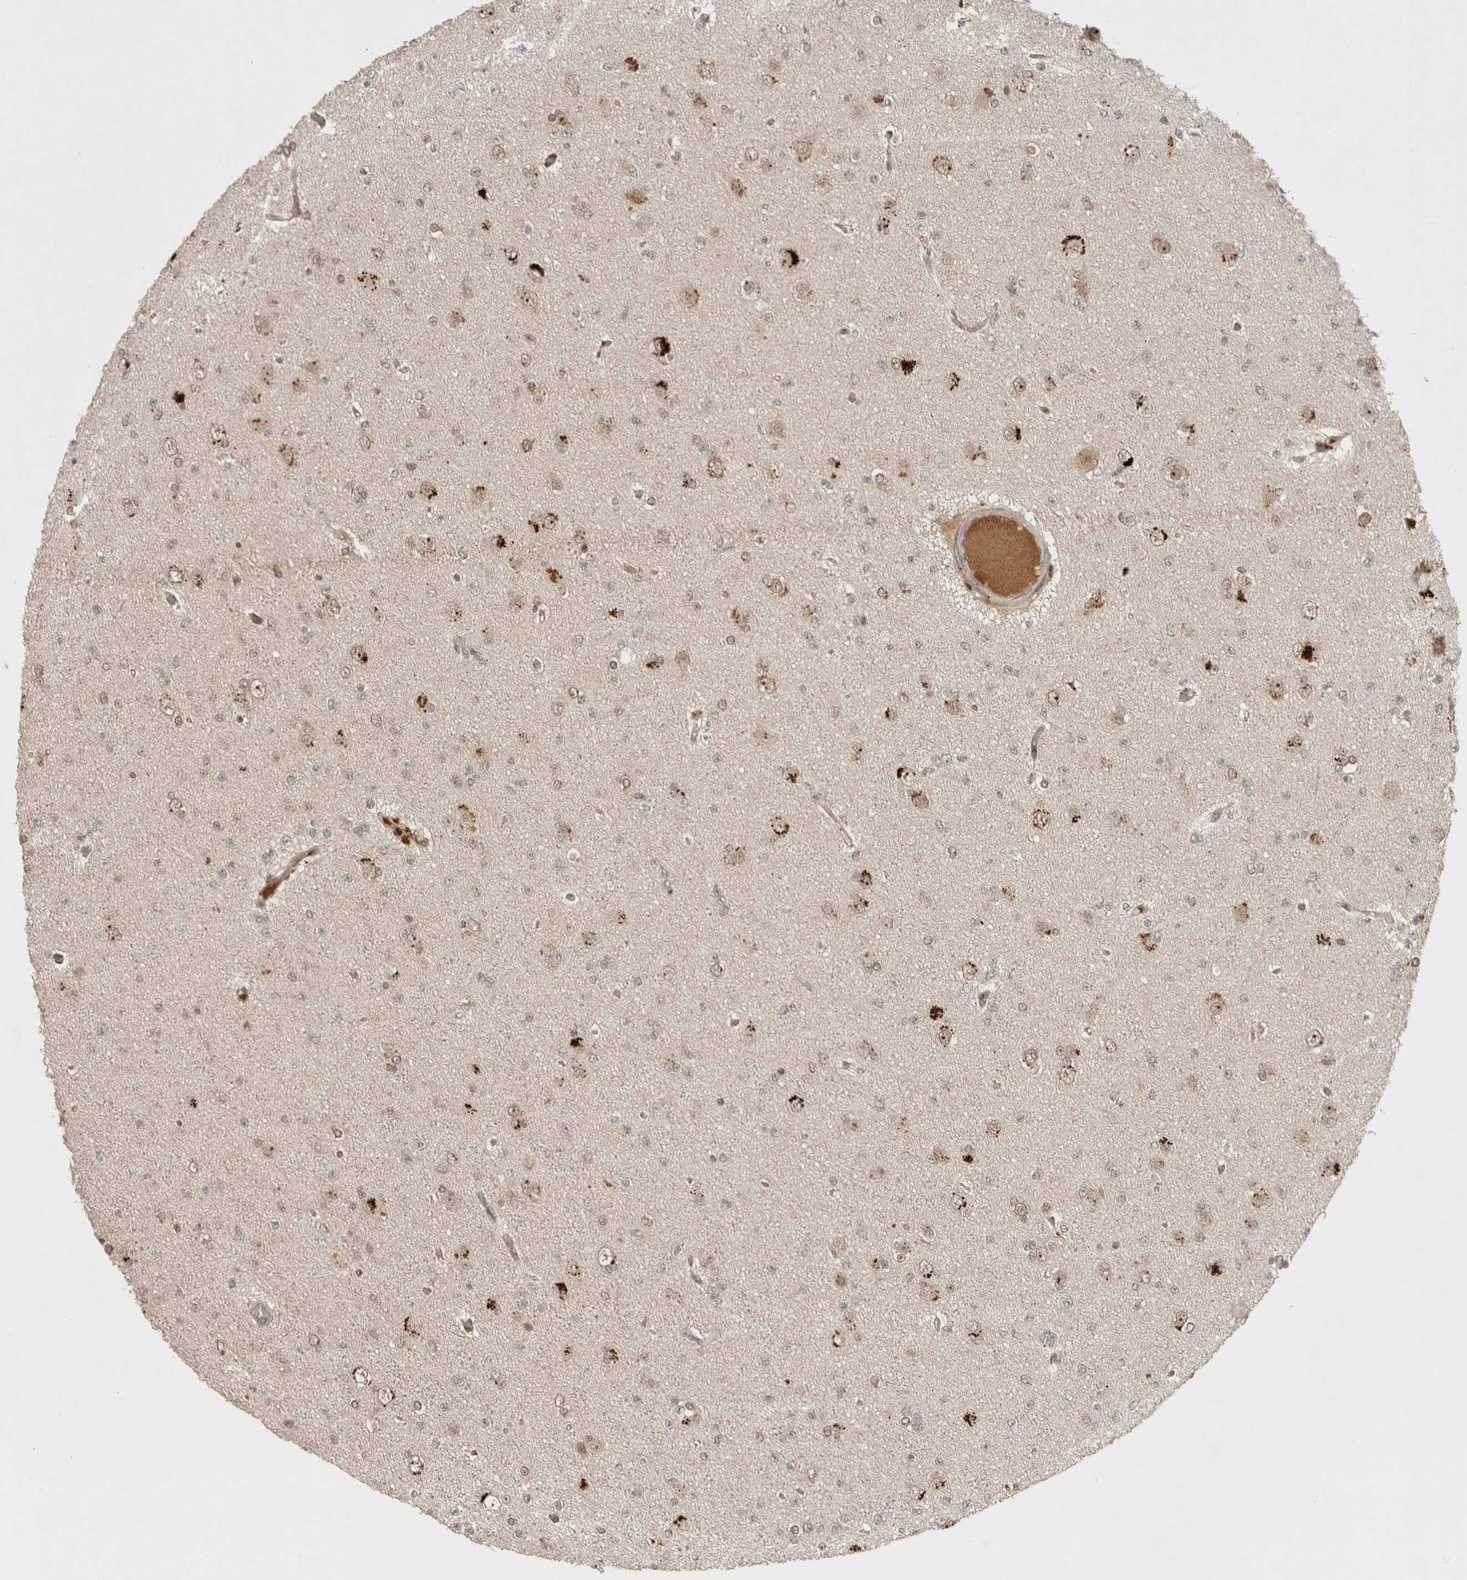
{"staining": {"intensity": "weak", "quantity": "<25%", "location": "nuclear"}, "tissue": "glioma", "cell_type": "Tumor cells", "image_type": "cancer", "snomed": [{"axis": "morphology", "description": "Glioma, malignant, Low grade"}, {"axis": "topography", "description": "Brain"}], "caption": "Glioma was stained to show a protein in brown. There is no significant expression in tumor cells.", "gene": "MPHOSPH6", "patient": {"sex": "female", "age": 22}}